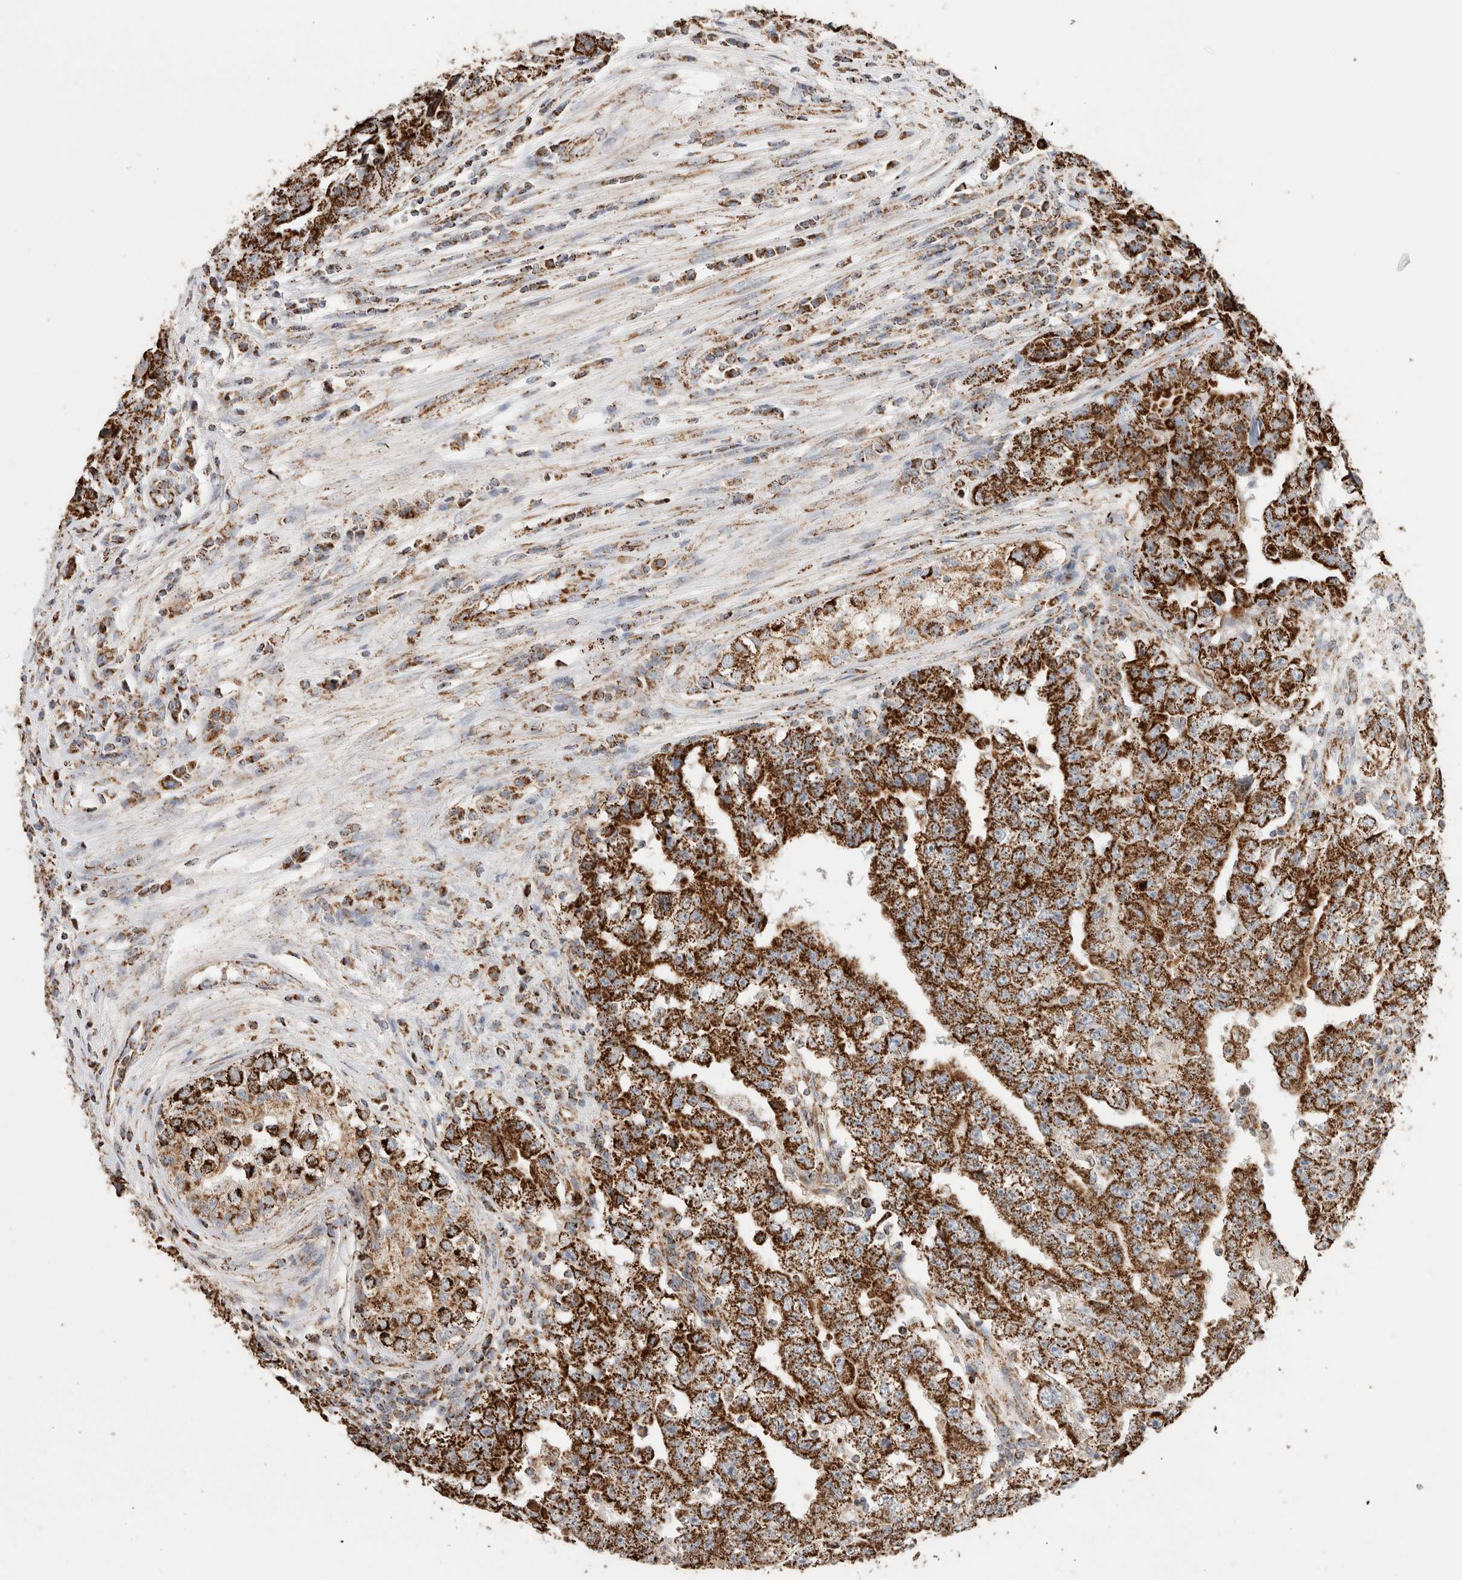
{"staining": {"intensity": "strong", "quantity": ">75%", "location": "cytoplasmic/membranous"}, "tissue": "testis cancer", "cell_type": "Tumor cells", "image_type": "cancer", "snomed": [{"axis": "morphology", "description": "Carcinoma, Embryonal, NOS"}, {"axis": "topography", "description": "Testis"}], "caption": "Immunohistochemistry (IHC) micrograph of human embryonal carcinoma (testis) stained for a protein (brown), which demonstrates high levels of strong cytoplasmic/membranous expression in approximately >75% of tumor cells.", "gene": "C1QBP", "patient": {"sex": "male", "age": 25}}